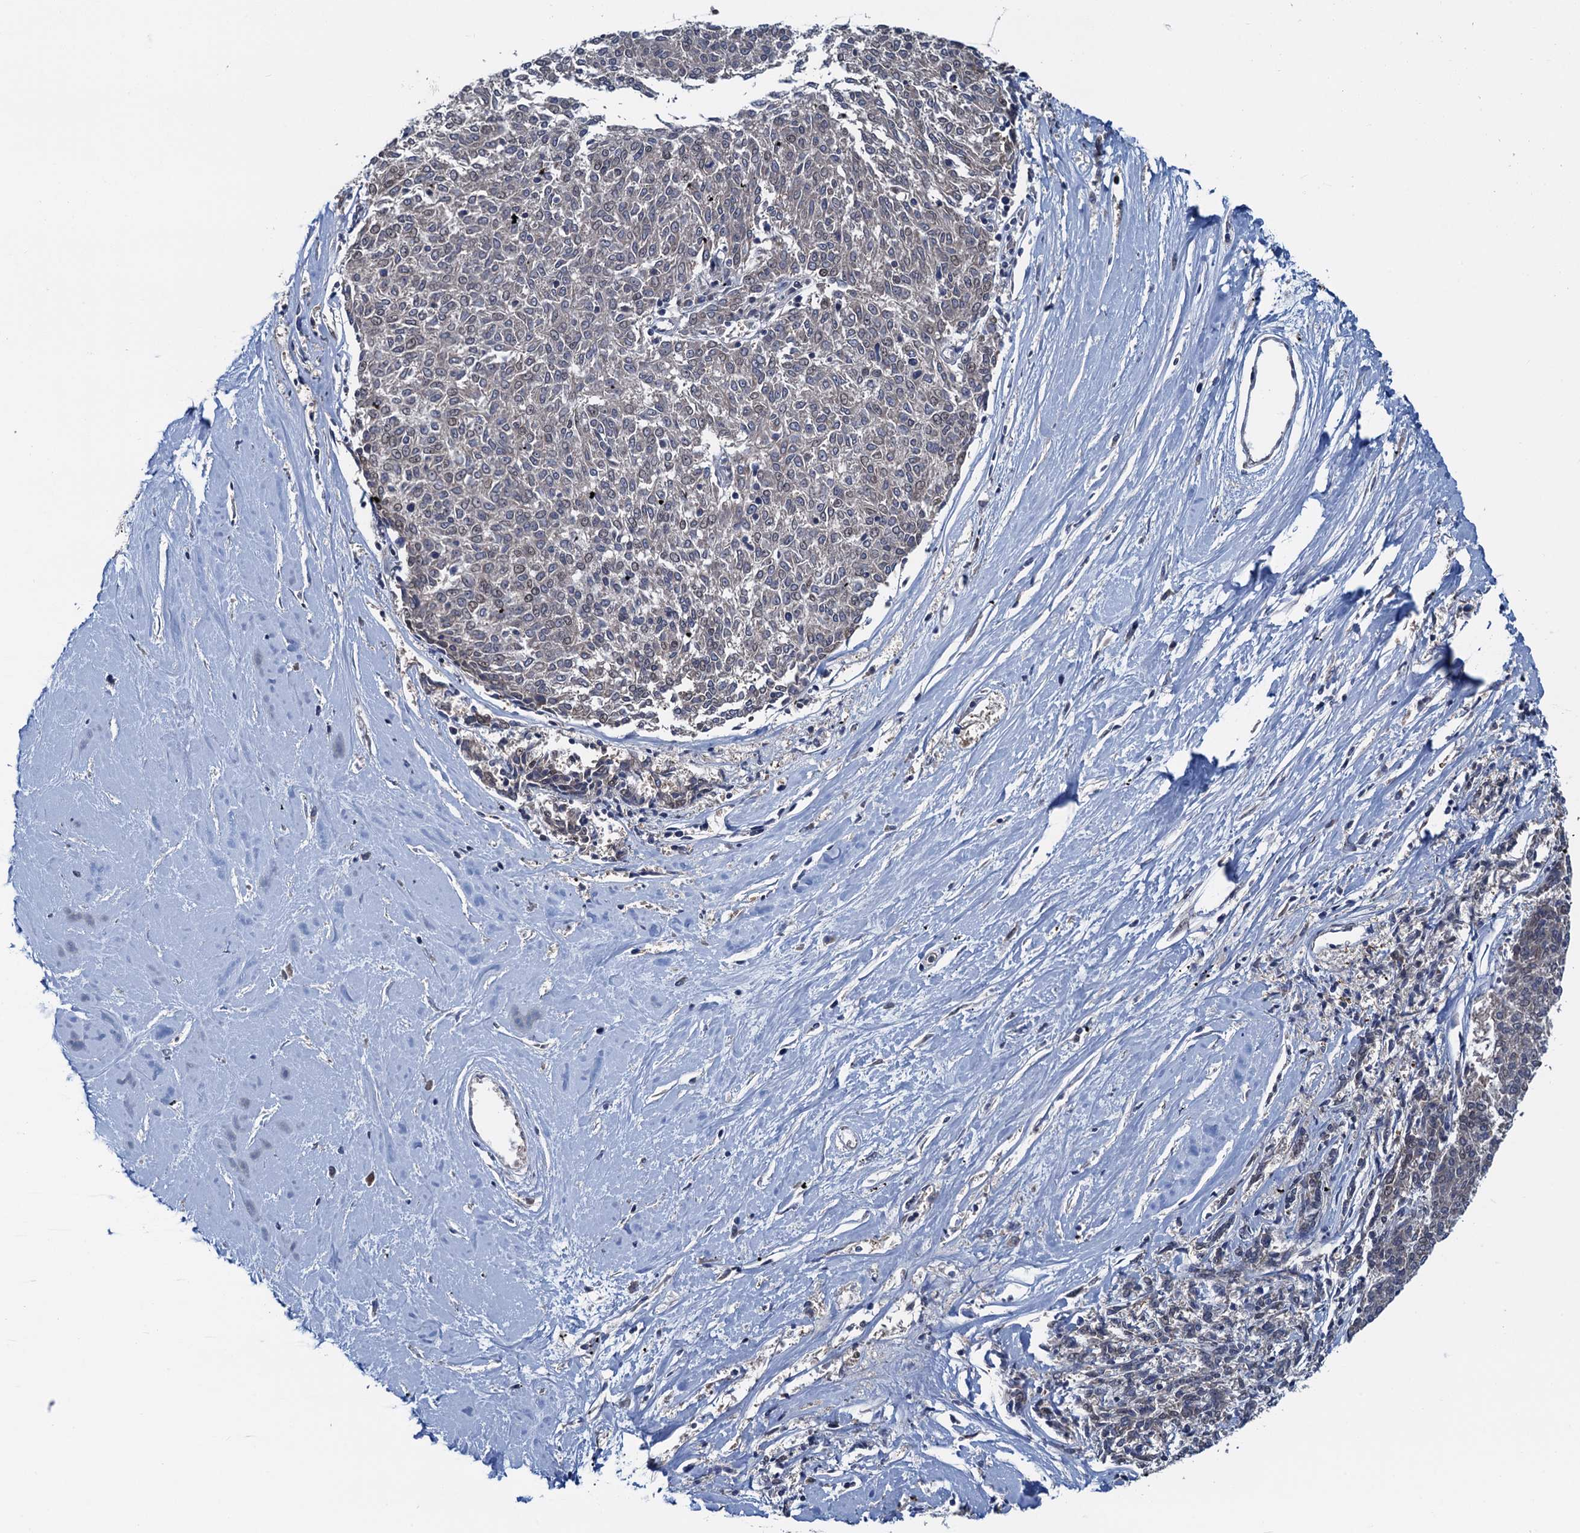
{"staining": {"intensity": "negative", "quantity": "none", "location": "none"}, "tissue": "melanoma", "cell_type": "Tumor cells", "image_type": "cancer", "snomed": [{"axis": "morphology", "description": "Malignant melanoma, NOS"}, {"axis": "topography", "description": "Skin"}], "caption": "Malignant melanoma was stained to show a protein in brown. There is no significant positivity in tumor cells.", "gene": "RNF125", "patient": {"sex": "female", "age": 72}}